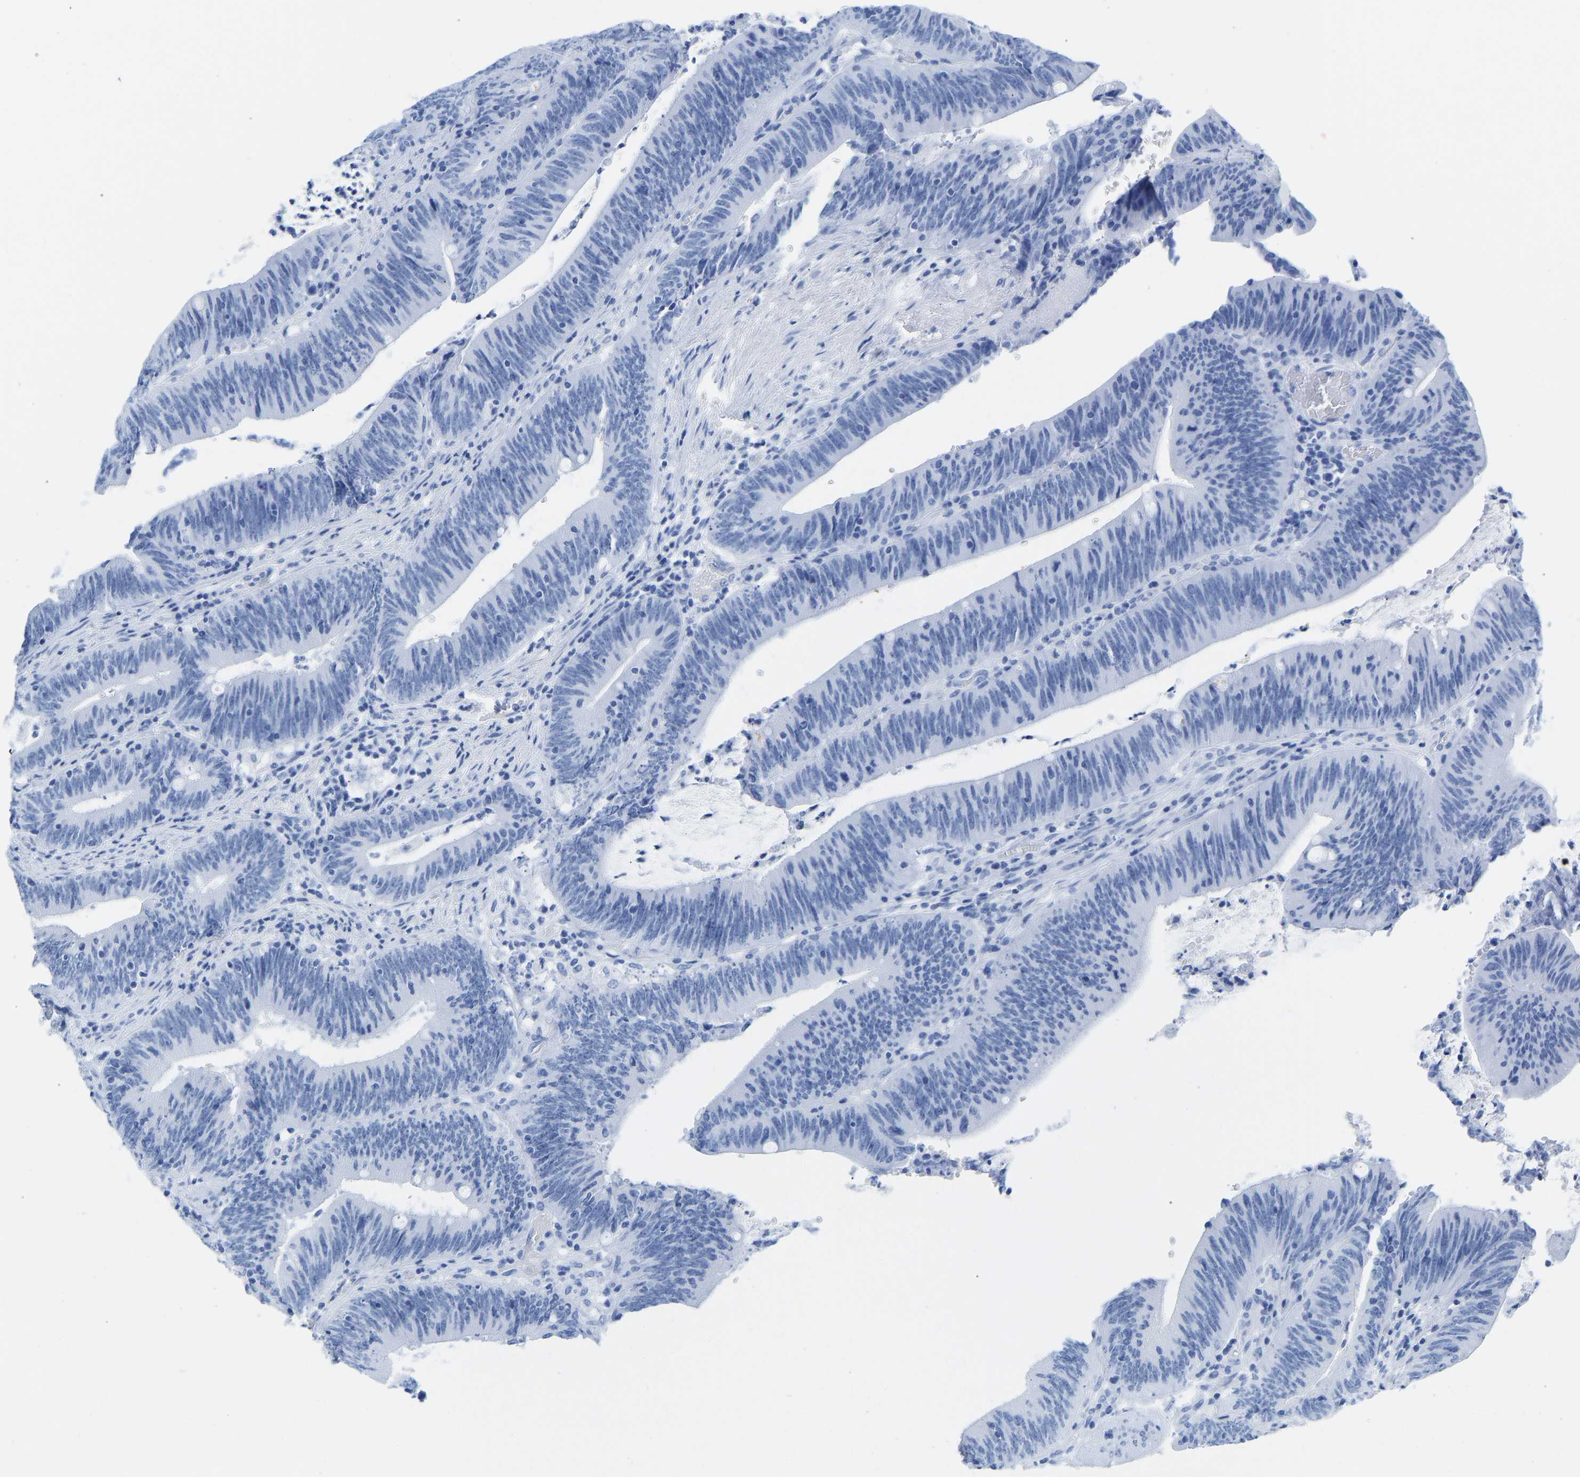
{"staining": {"intensity": "negative", "quantity": "none", "location": "none"}, "tissue": "colorectal cancer", "cell_type": "Tumor cells", "image_type": "cancer", "snomed": [{"axis": "morphology", "description": "Normal tissue, NOS"}, {"axis": "morphology", "description": "Adenocarcinoma, NOS"}, {"axis": "topography", "description": "Rectum"}], "caption": "Tumor cells are negative for protein expression in human colorectal cancer (adenocarcinoma). (DAB immunohistochemistry (IHC) visualized using brightfield microscopy, high magnification).", "gene": "ELMO2", "patient": {"sex": "female", "age": 66}}